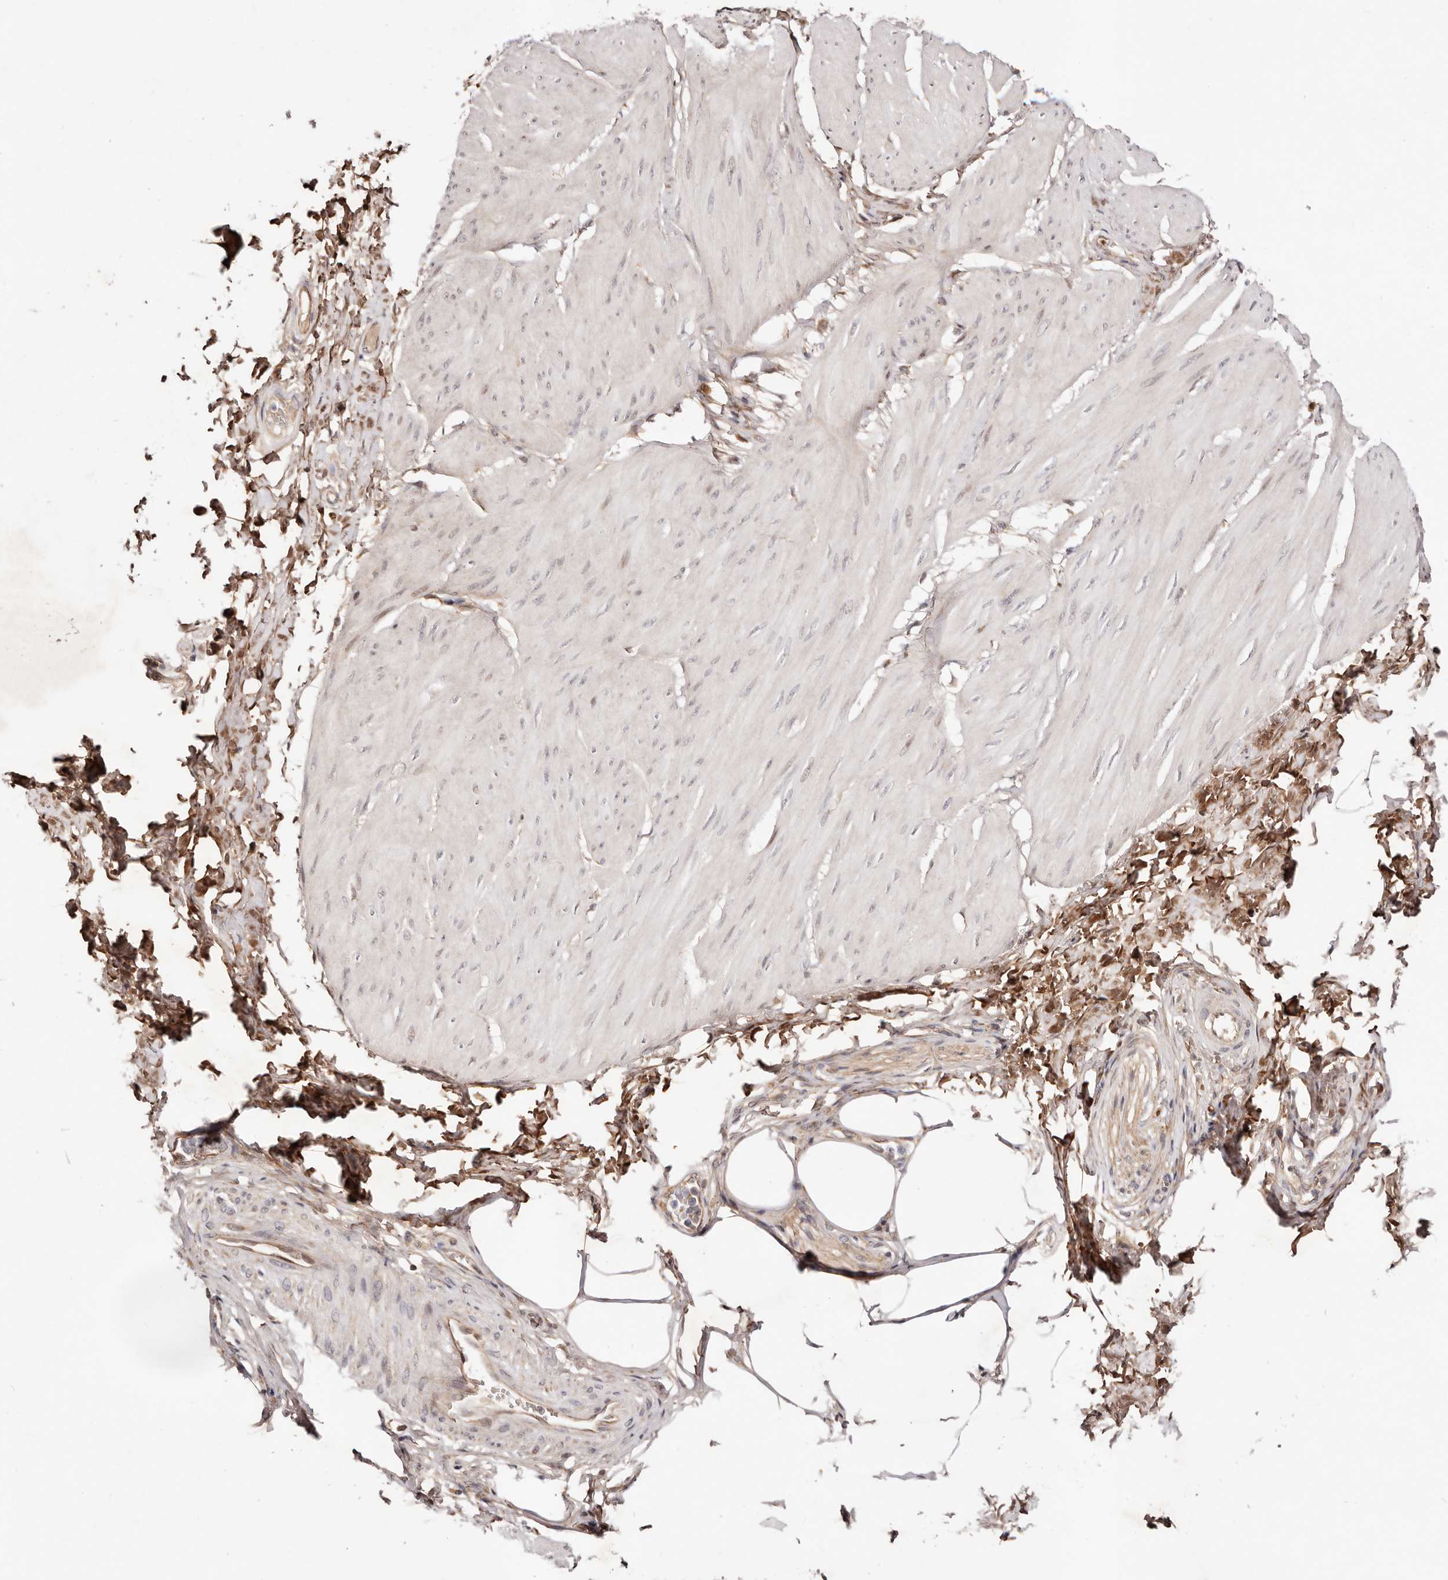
{"staining": {"intensity": "negative", "quantity": "none", "location": "none"}, "tissue": "smooth muscle", "cell_type": "Smooth muscle cells", "image_type": "normal", "snomed": [{"axis": "morphology", "description": "Urothelial carcinoma, High grade"}, {"axis": "topography", "description": "Urinary bladder"}], "caption": "Photomicrograph shows no protein expression in smooth muscle cells of benign smooth muscle.", "gene": "WRN", "patient": {"sex": "male", "age": 46}}